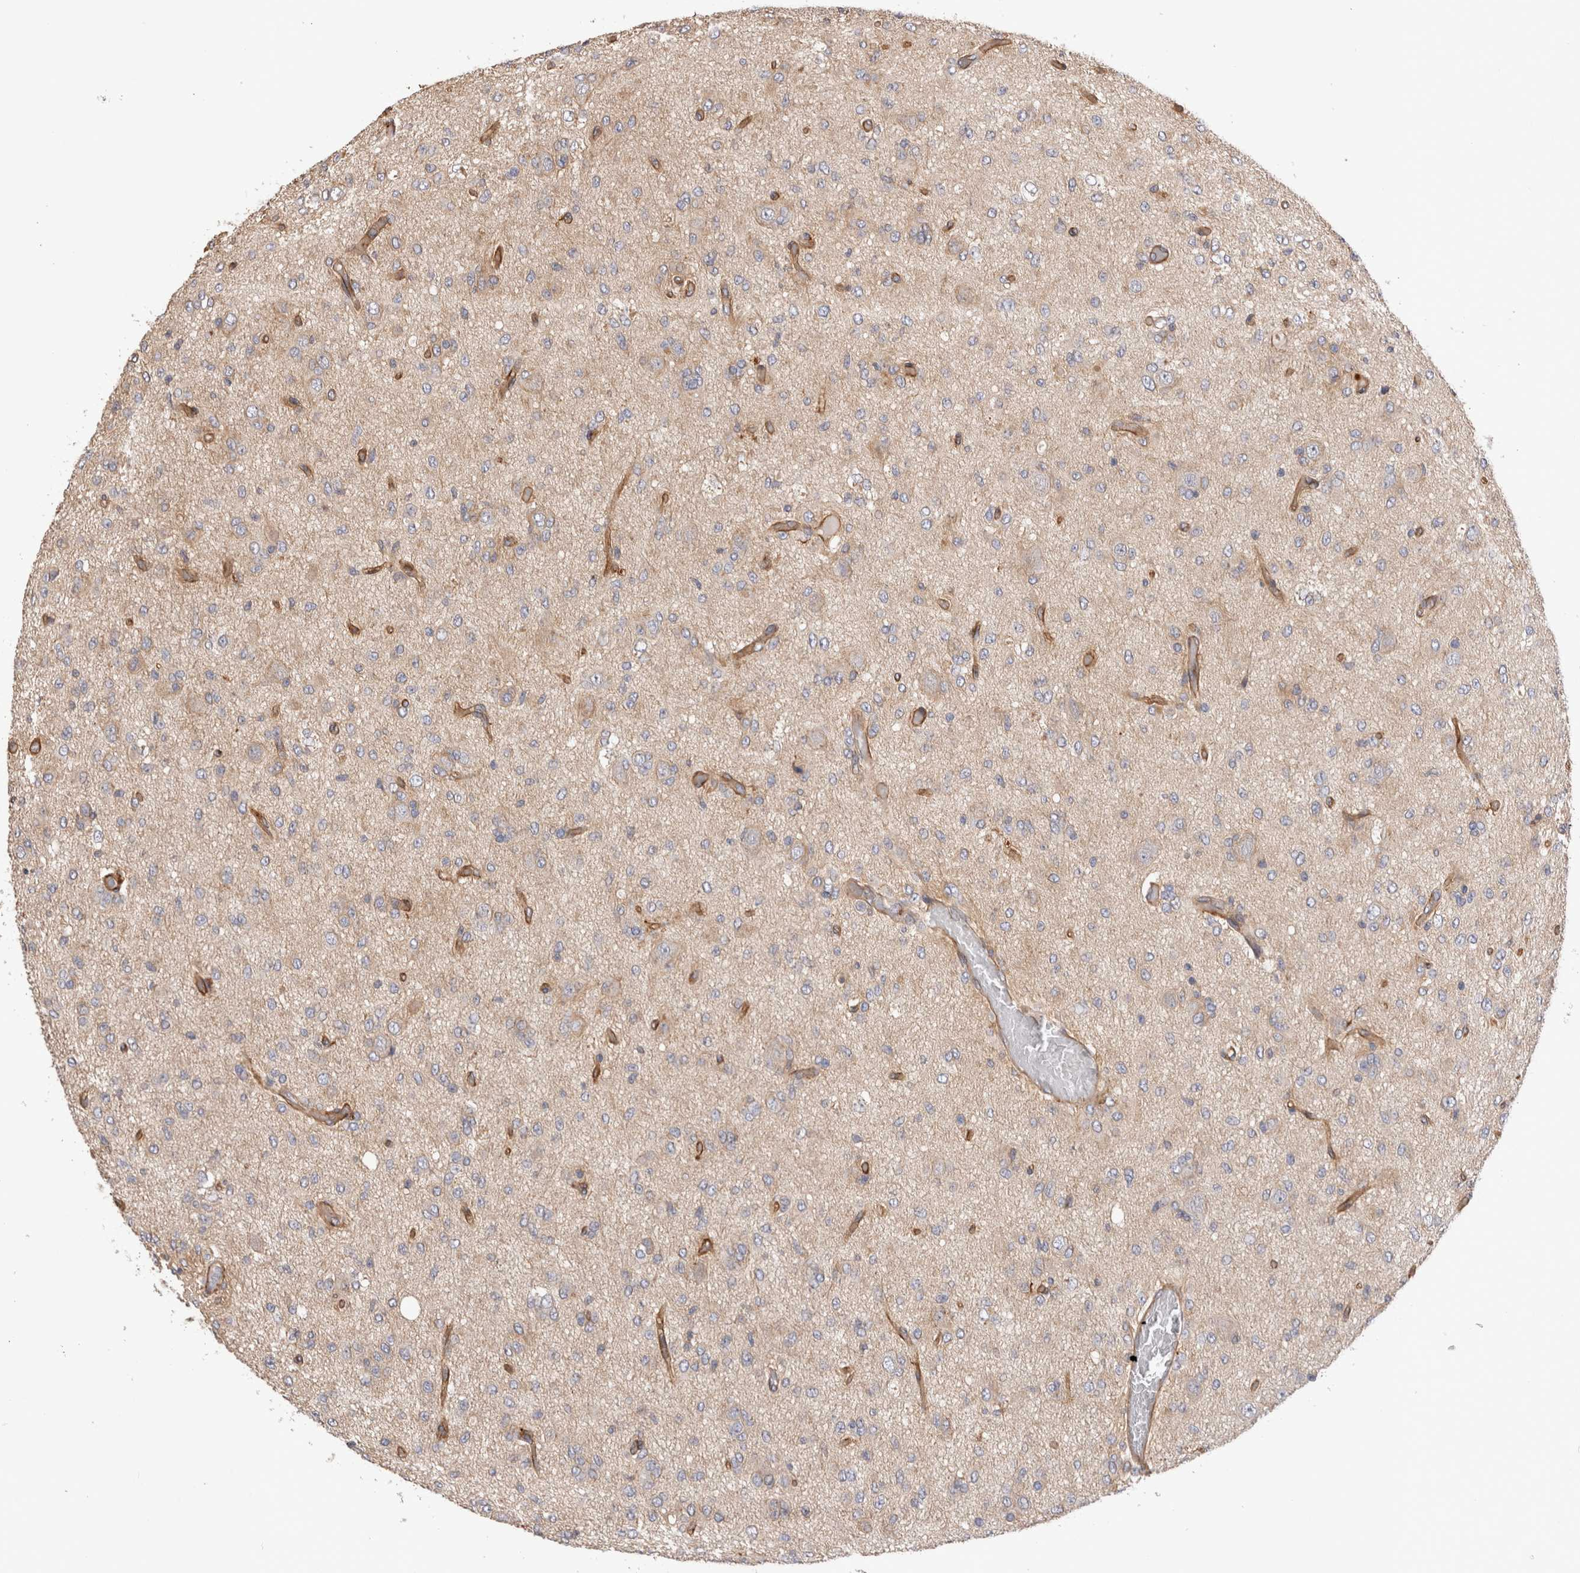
{"staining": {"intensity": "negative", "quantity": "none", "location": "none"}, "tissue": "glioma", "cell_type": "Tumor cells", "image_type": "cancer", "snomed": [{"axis": "morphology", "description": "Glioma, malignant, High grade"}, {"axis": "topography", "description": "Brain"}], "caption": "The immunohistochemistry micrograph has no significant positivity in tumor cells of glioma tissue.", "gene": "BNIP2", "patient": {"sex": "female", "age": 59}}